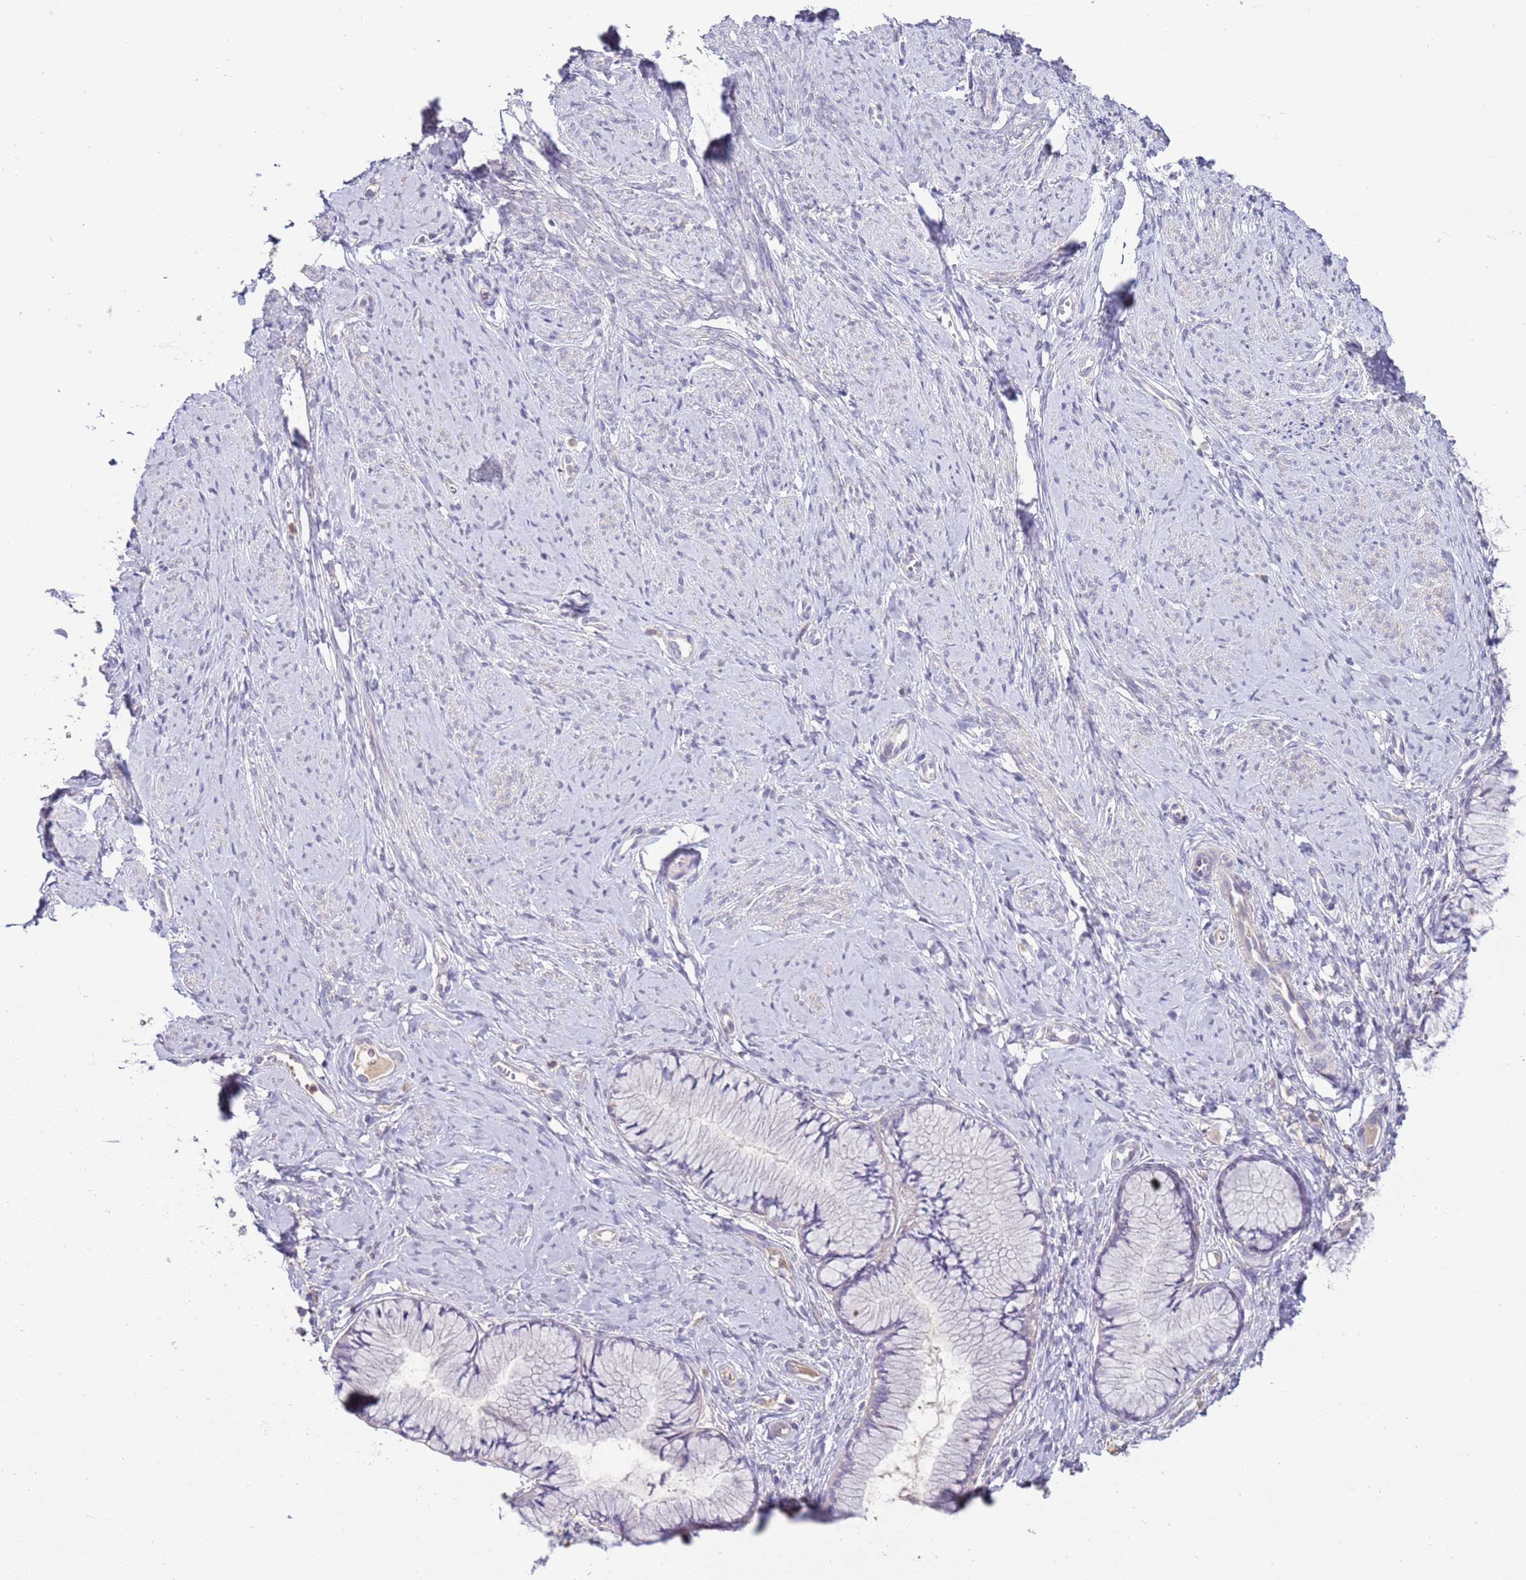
{"staining": {"intensity": "negative", "quantity": "none", "location": "none"}, "tissue": "cervix", "cell_type": "Glandular cells", "image_type": "normal", "snomed": [{"axis": "morphology", "description": "Normal tissue, NOS"}, {"axis": "topography", "description": "Cervix"}], "caption": "Immunohistochemistry histopathology image of unremarkable cervix stained for a protein (brown), which exhibits no positivity in glandular cells.", "gene": "IL2RG", "patient": {"sex": "female", "age": 42}}